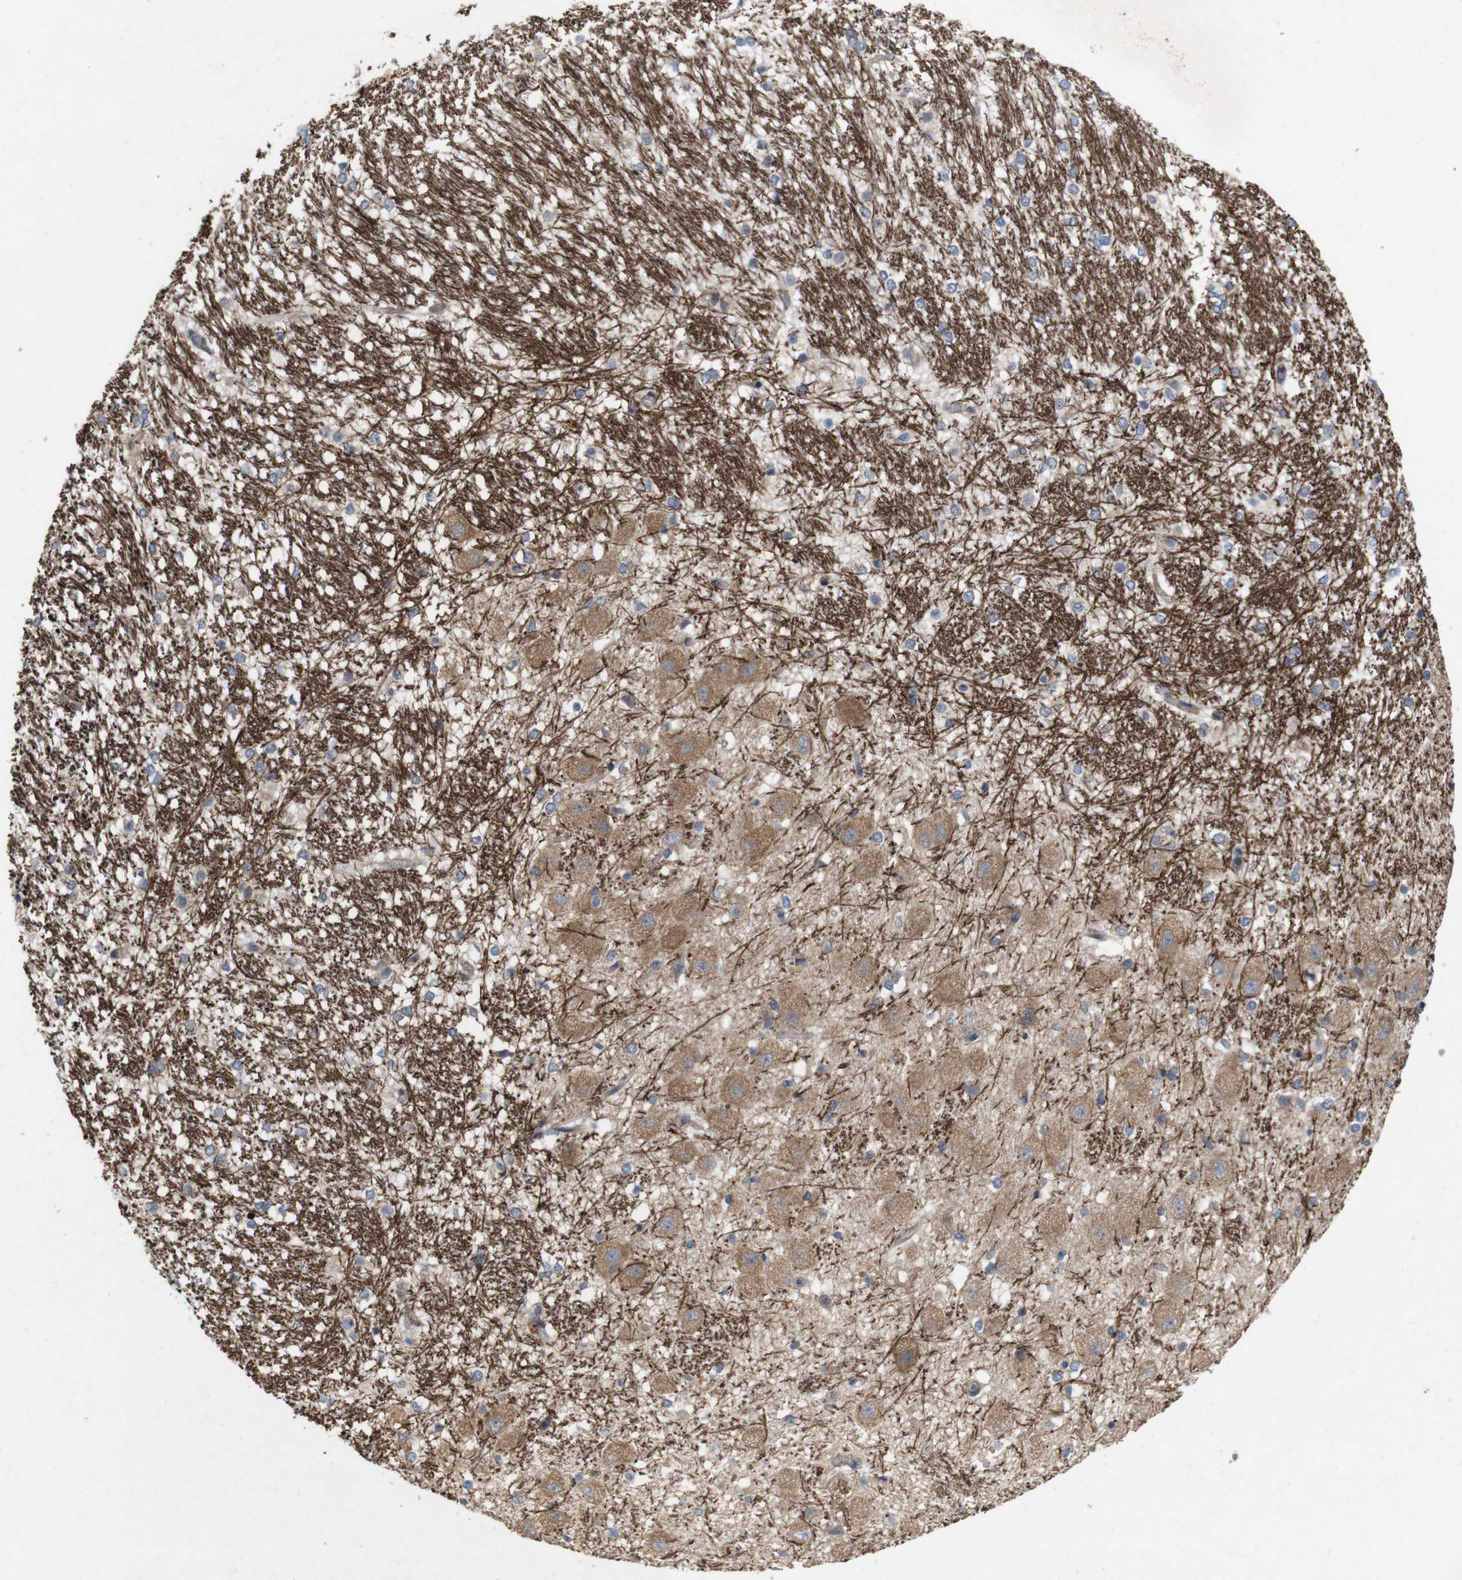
{"staining": {"intensity": "weak", "quantity": "<25%", "location": "cytoplasmic/membranous"}, "tissue": "hippocampus", "cell_type": "Glial cells", "image_type": "normal", "snomed": [{"axis": "morphology", "description": "Normal tissue, NOS"}, {"axis": "topography", "description": "Hippocampus"}], "caption": "This is an IHC image of unremarkable hippocampus. There is no positivity in glial cells.", "gene": "SIGLEC8", "patient": {"sex": "female", "age": 19}}